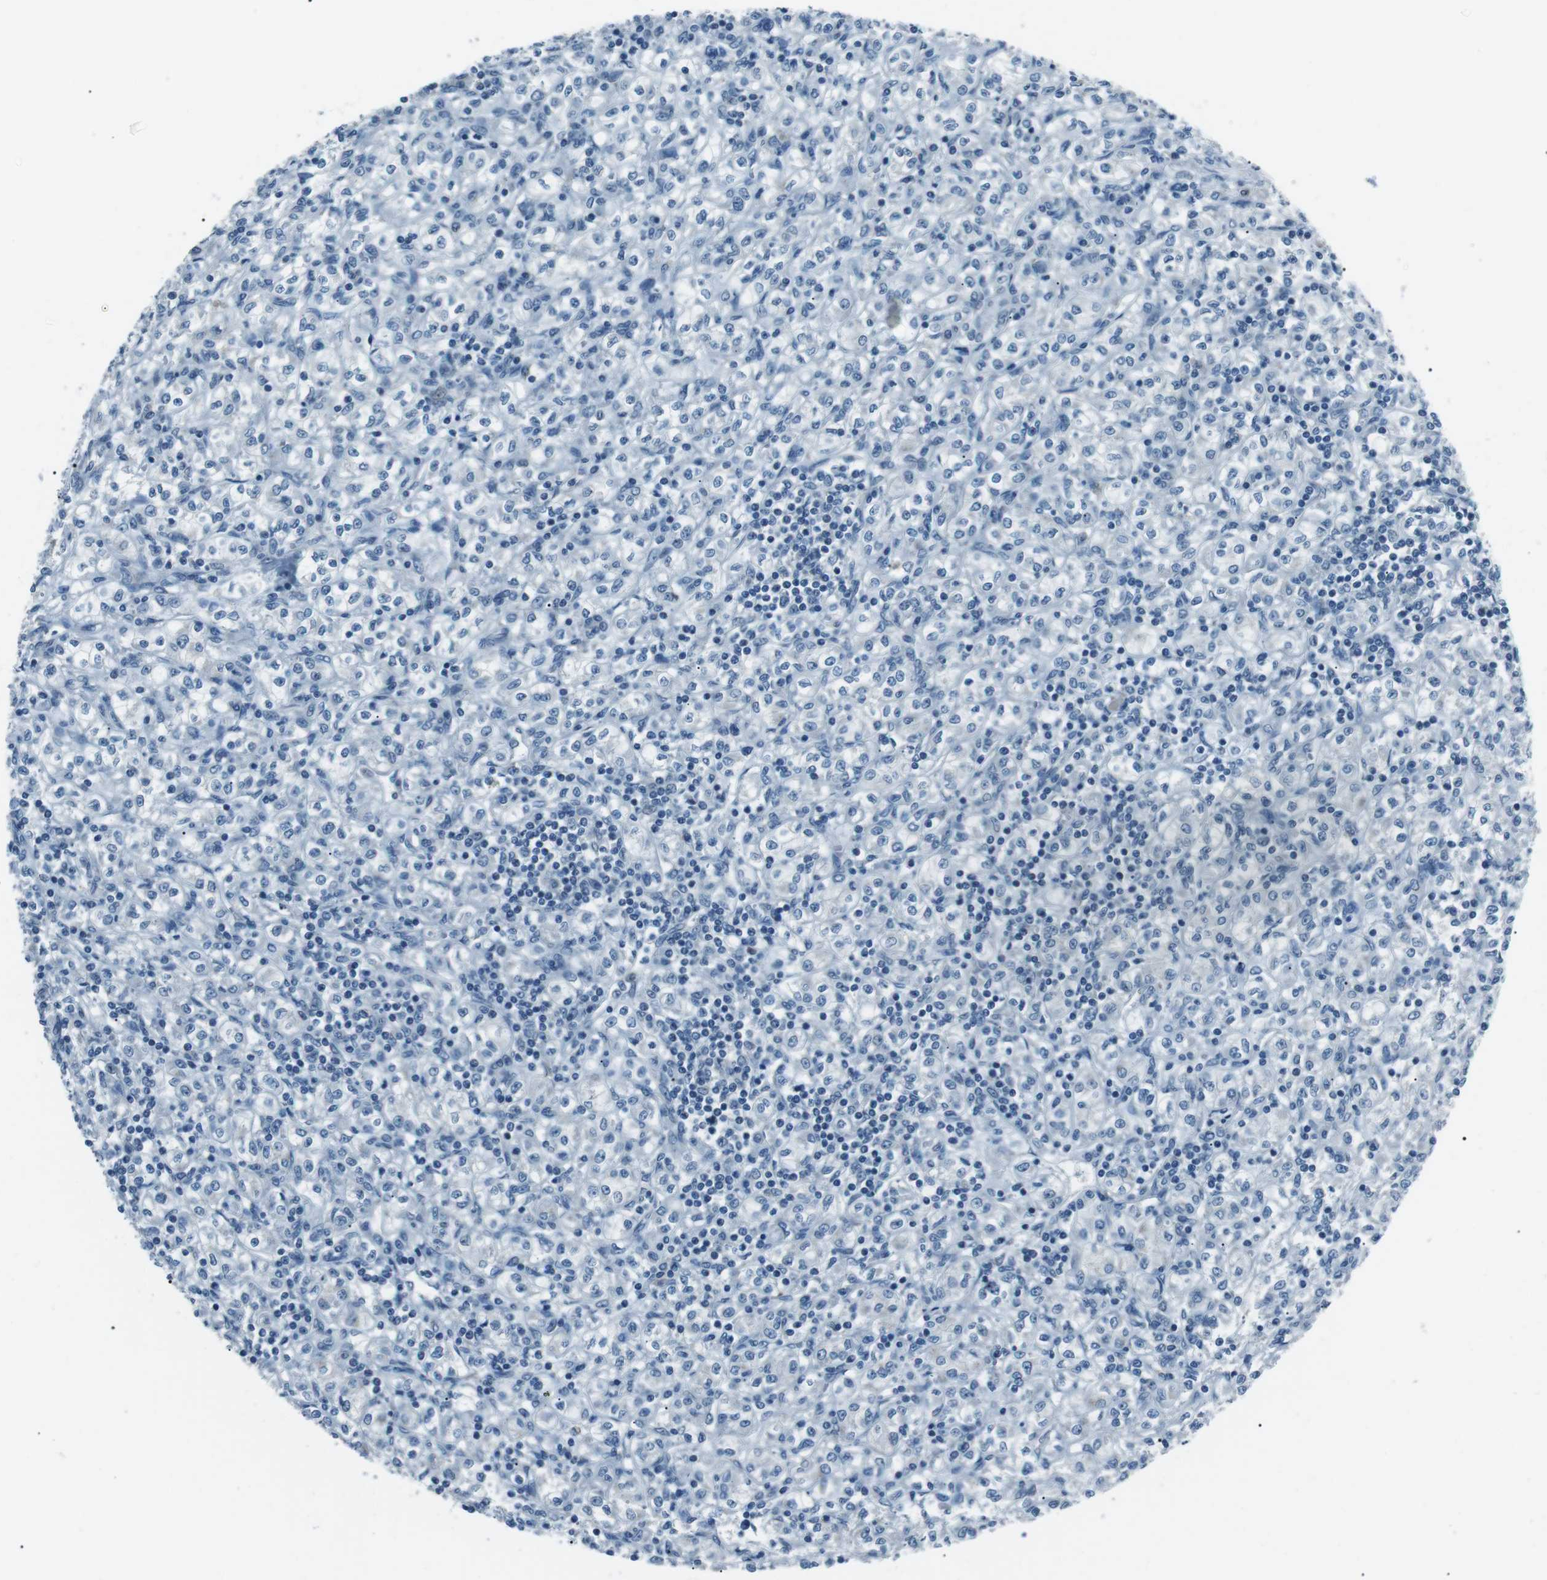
{"staining": {"intensity": "negative", "quantity": "none", "location": "none"}, "tissue": "renal cancer", "cell_type": "Tumor cells", "image_type": "cancer", "snomed": [{"axis": "morphology", "description": "Adenocarcinoma, NOS"}, {"axis": "topography", "description": "Kidney"}], "caption": "Tumor cells are negative for brown protein staining in renal cancer.", "gene": "SERPINB2", "patient": {"sex": "male", "age": 77}}